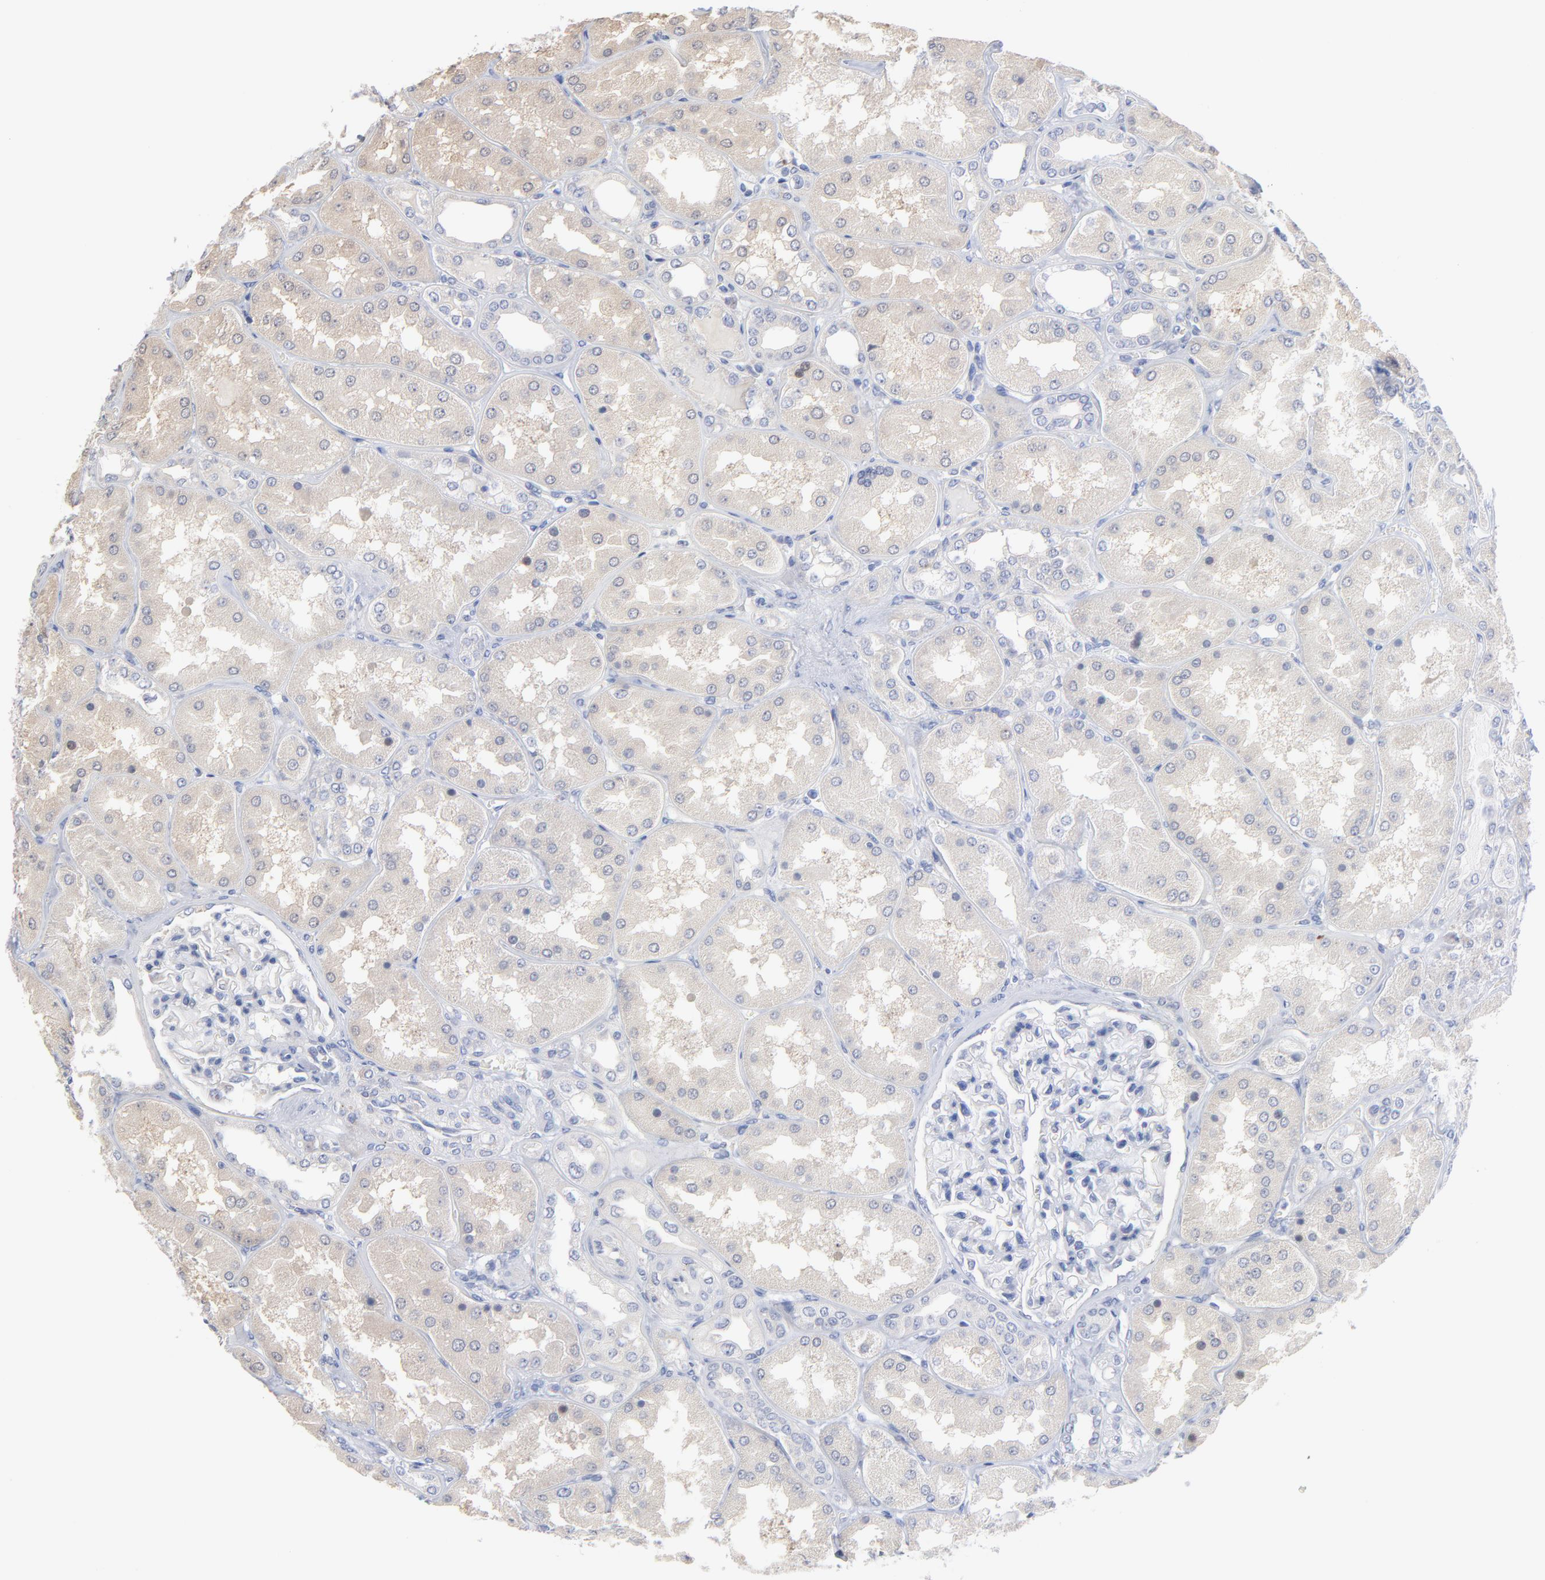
{"staining": {"intensity": "negative", "quantity": "none", "location": "none"}, "tissue": "kidney", "cell_type": "Cells in glomeruli", "image_type": "normal", "snomed": [{"axis": "morphology", "description": "Normal tissue, NOS"}, {"axis": "topography", "description": "Kidney"}], "caption": "Immunohistochemical staining of normal kidney demonstrates no significant positivity in cells in glomeruli.", "gene": "CPE", "patient": {"sex": "female", "age": 56}}